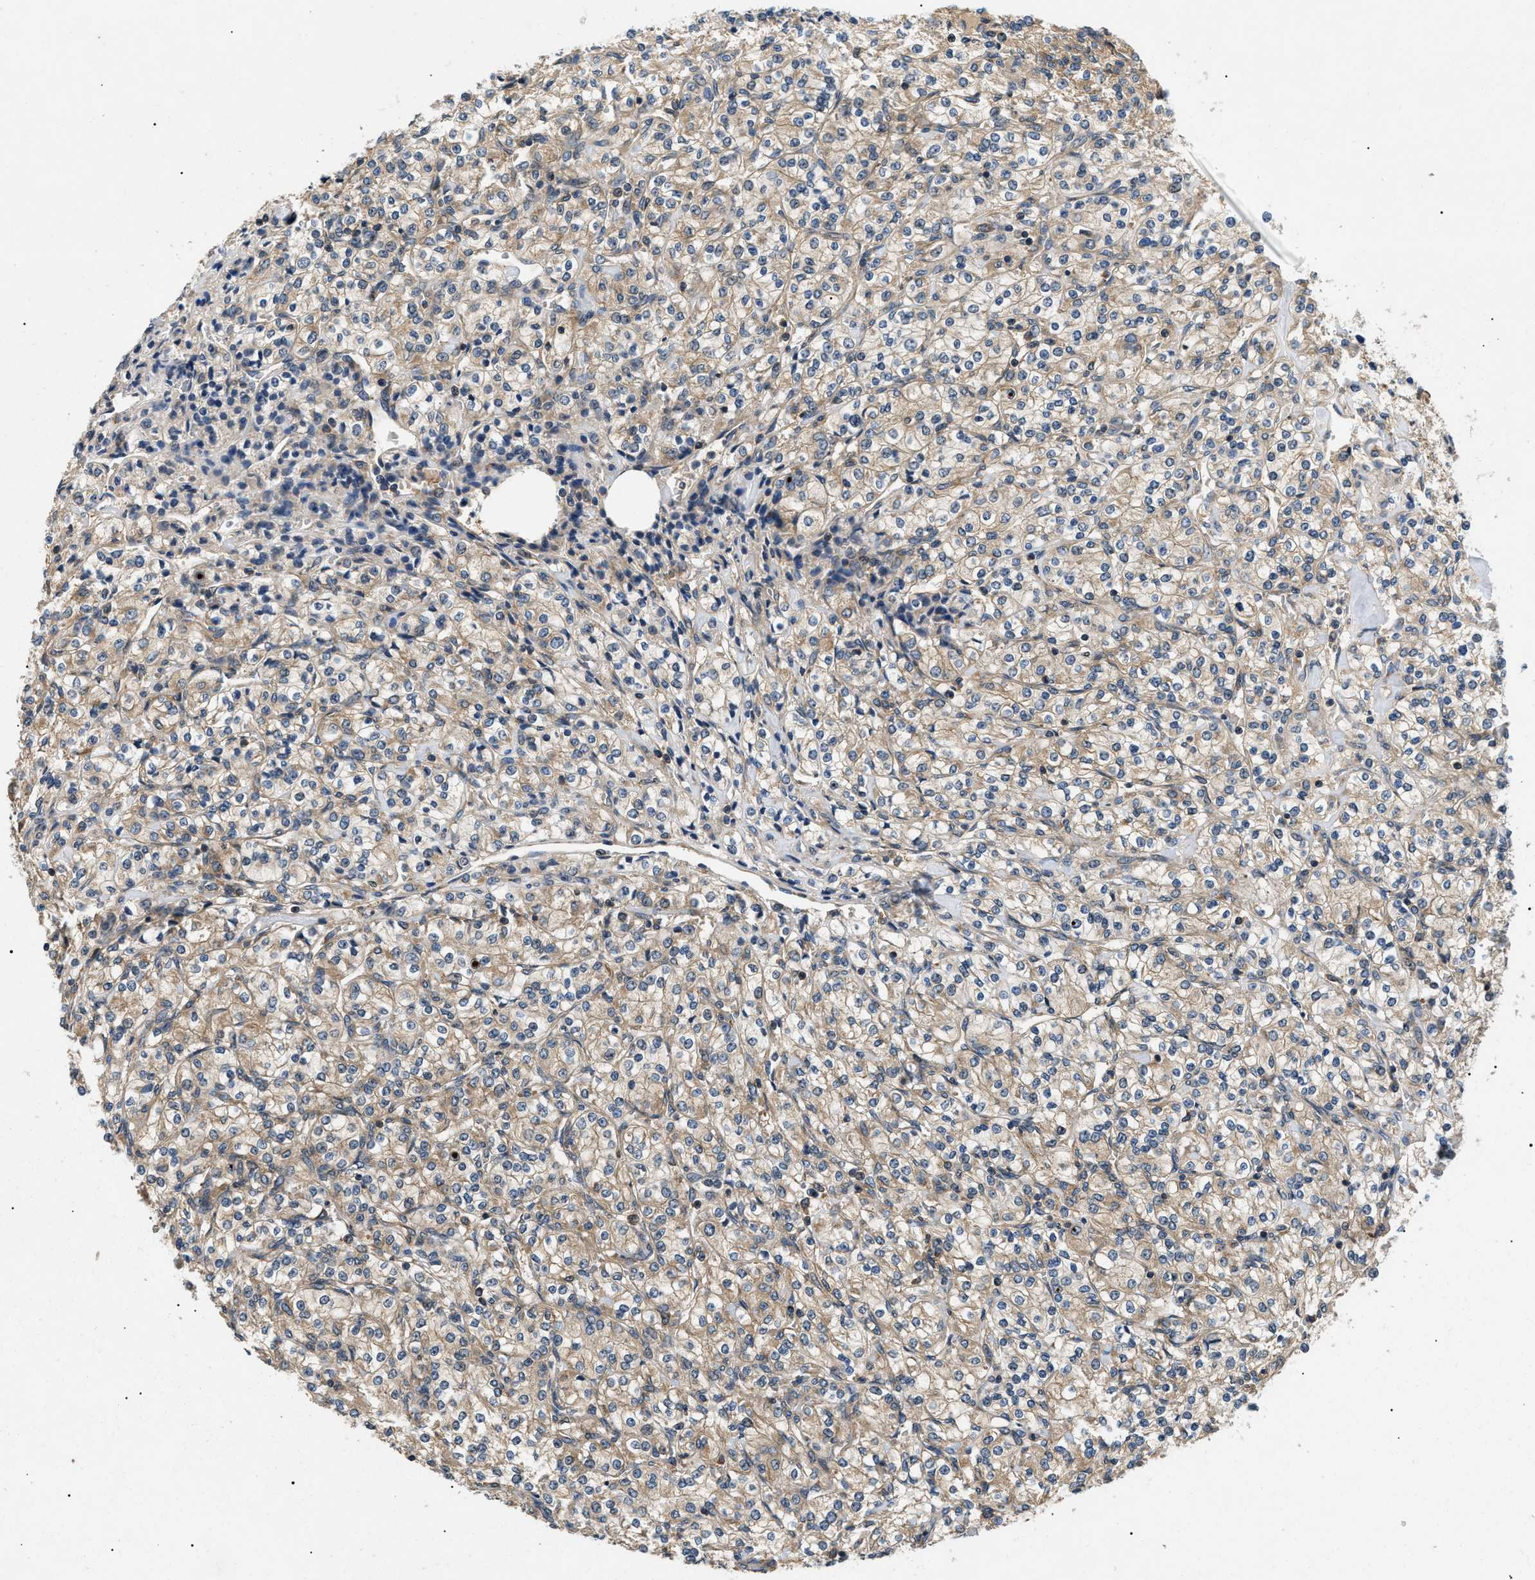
{"staining": {"intensity": "weak", "quantity": ">75%", "location": "cytoplasmic/membranous"}, "tissue": "renal cancer", "cell_type": "Tumor cells", "image_type": "cancer", "snomed": [{"axis": "morphology", "description": "Adenocarcinoma, NOS"}, {"axis": "topography", "description": "Kidney"}], "caption": "A high-resolution image shows IHC staining of adenocarcinoma (renal), which demonstrates weak cytoplasmic/membranous expression in approximately >75% of tumor cells. The staining was performed using DAB, with brown indicating positive protein expression. Nuclei are stained blue with hematoxylin.", "gene": "PPM1B", "patient": {"sex": "male", "age": 77}}